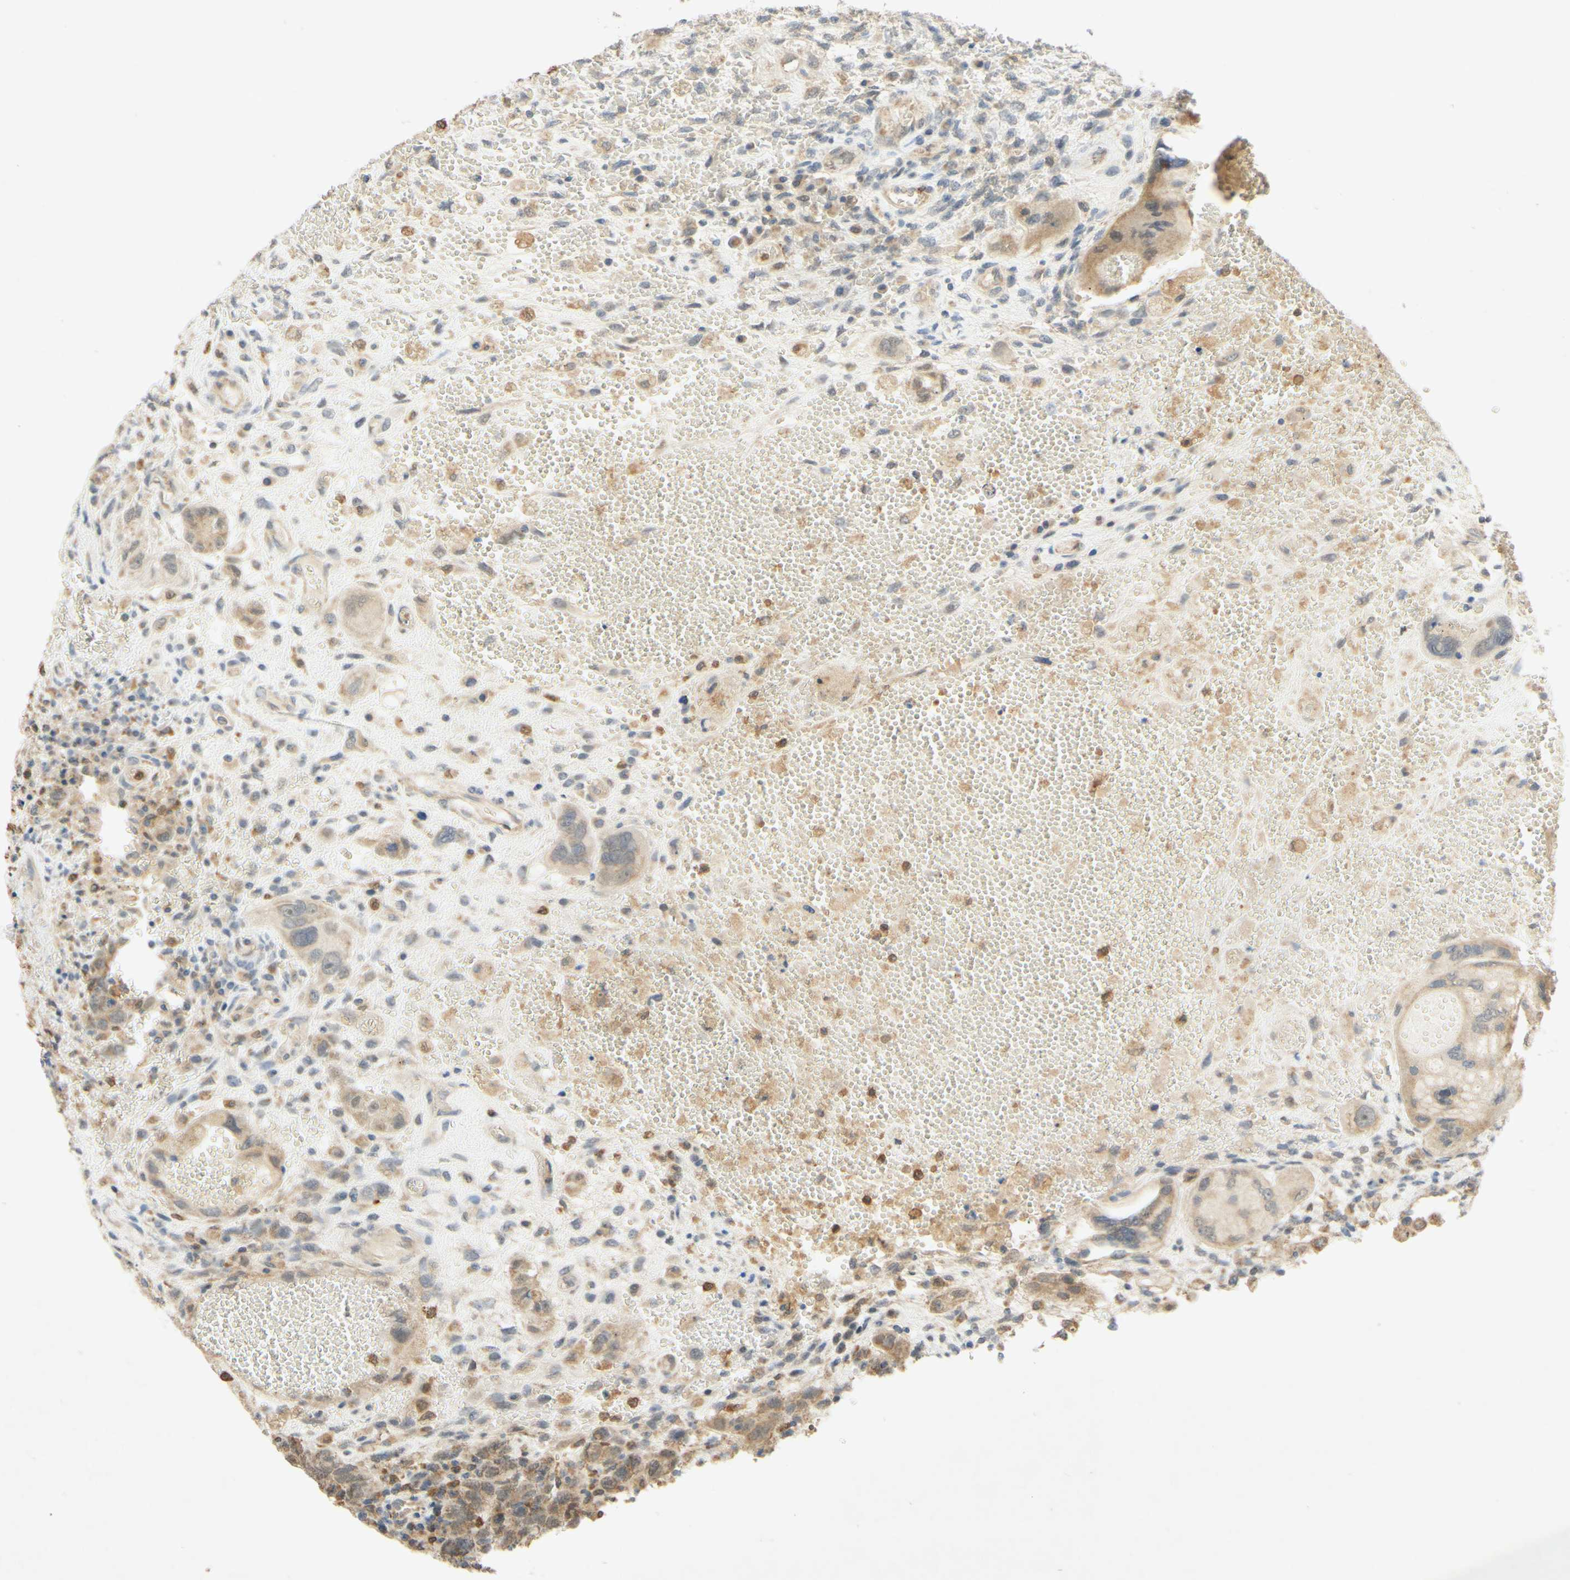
{"staining": {"intensity": "moderate", "quantity": ">75%", "location": "cytoplasmic/membranous"}, "tissue": "testis cancer", "cell_type": "Tumor cells", "image_type": "cancer", "snomed": [{"axis": "morphology", "description": "Carcinoma, Embryonal, NOS"}, {"axis": "topography", "description": "Testis"}], "caption": "Immunohistochemistry (IHC) of testis cancer reveals medium levels of moderate cytoplasmic/membranous expression in about >75% of tumor cells.", "gene": "GATA1", "patient": {"sex": "male", "age": 26}}